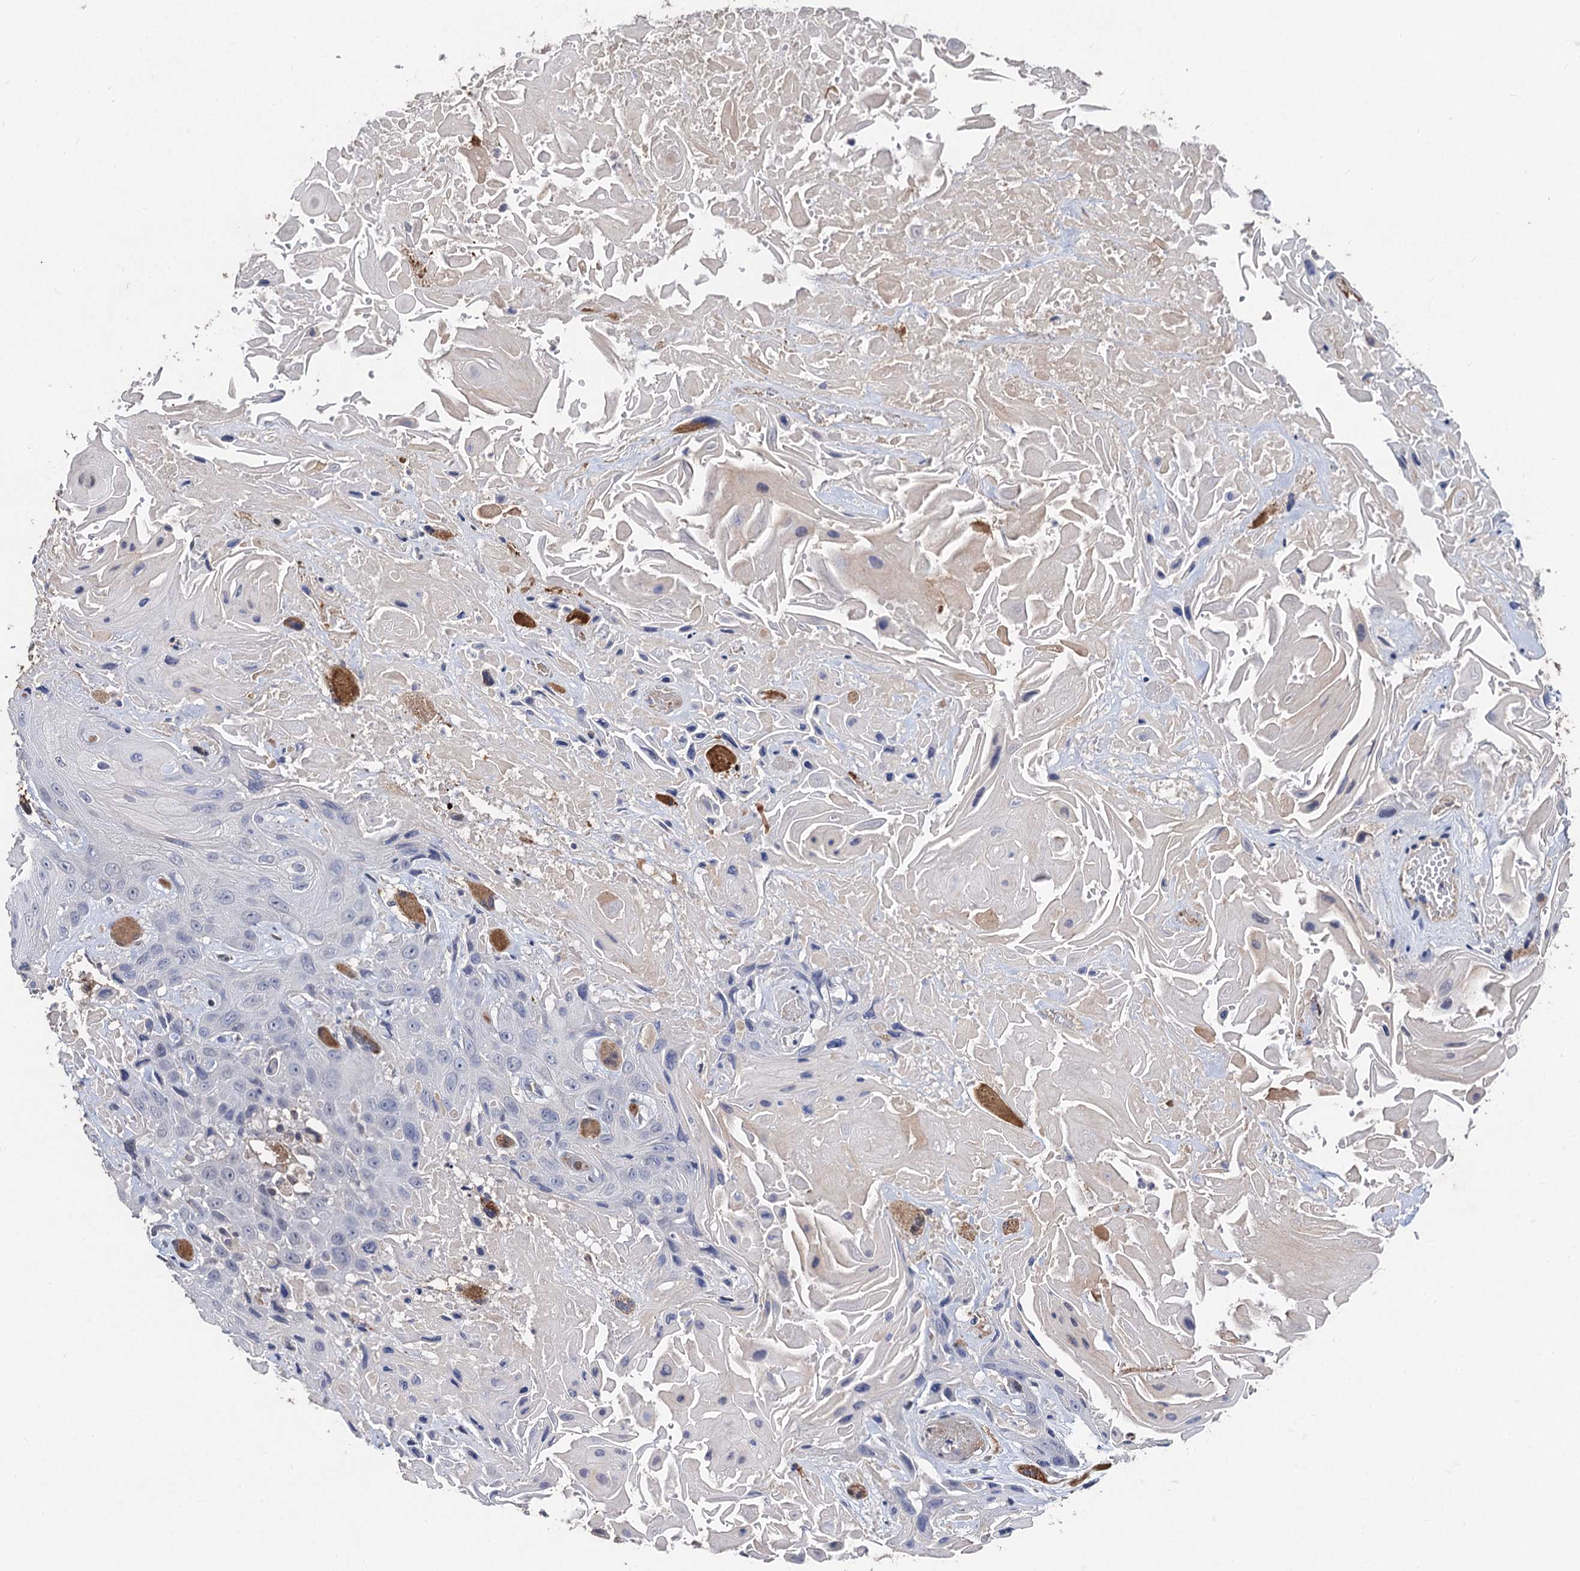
{"staining": {"intensity": "negative", "quantity": "none", "location": "none"}, "tissue": "head and neck cancer", "cell_type": "Tumor cells", "image_type": "cancer", "snomed": [{"axis": "morphology", "description": "Squamous cell carcinoma, NOS"}, {"axis": "topography", "description": "Head-Neck"}], "caption": "An IHC micrograph of head and neck squamous cell carcinoma is shown. There is no staining in tumor cells of head and neck squamous cell carcinoma.", "gene": "PPTC7", "patient": {"sex": "male", "age": 81}}